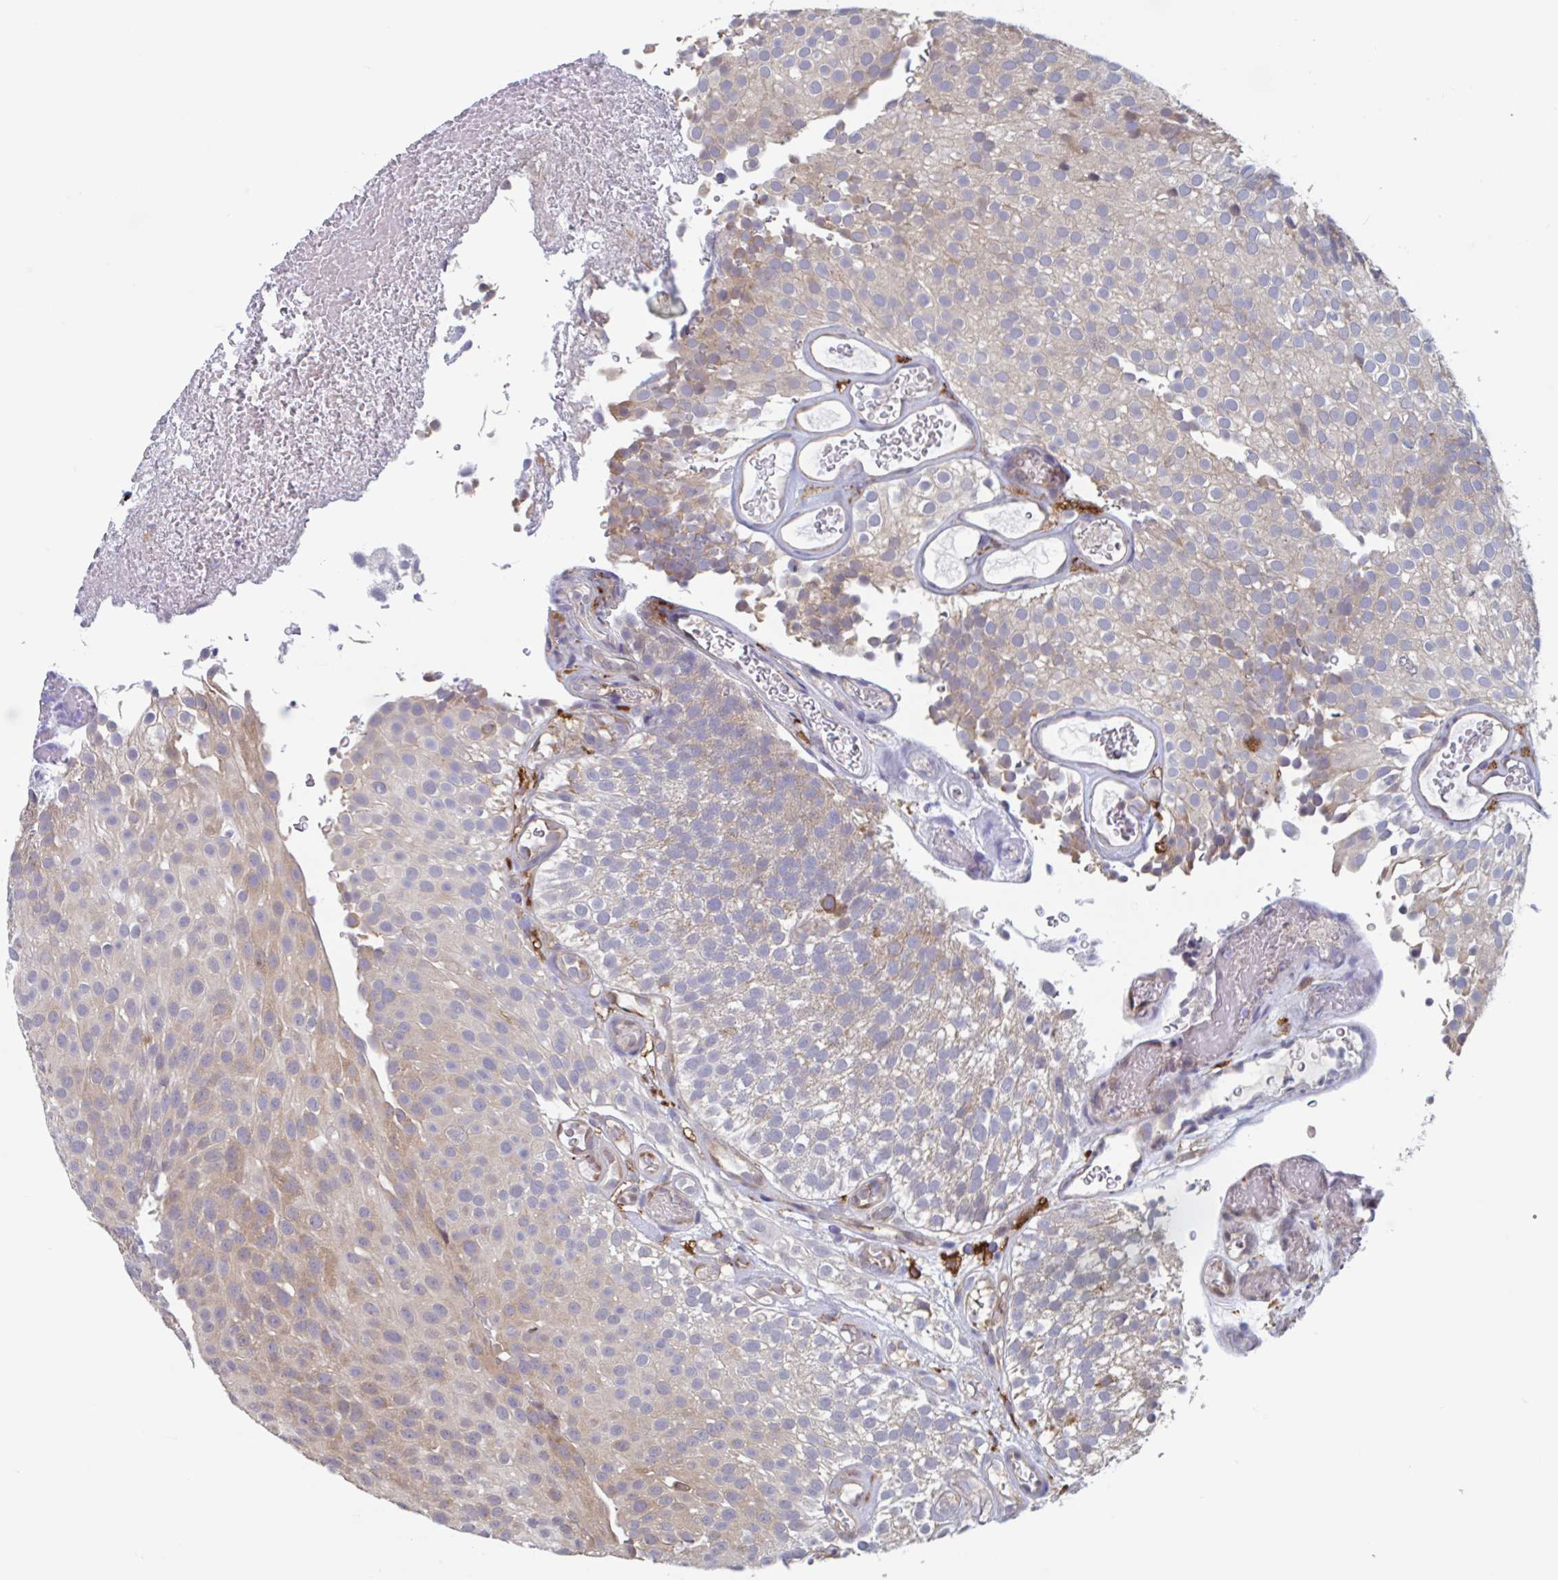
{"staining": {"intensity": "moderate", "quantity": "<25%", "location": "cytoplasmic/membranous"}, "tissue": "urothelial cancer", "cell_type": "Tumor cells", "image_type": "cancer", "snomed": [{"axis": "morphology", "description": "Urothelial carcinoma, Low grade"}, {"axis": "topography", "description": "Urinary bladder"}], "caption": "This histopathology image exhibits IHC staining of urothelial cancer, with low moderate cytoplasmic/membranous expression in about <25% of tumor cells.", "gene": "SNX8", "patient": {"sex": "male", "age": 78}}